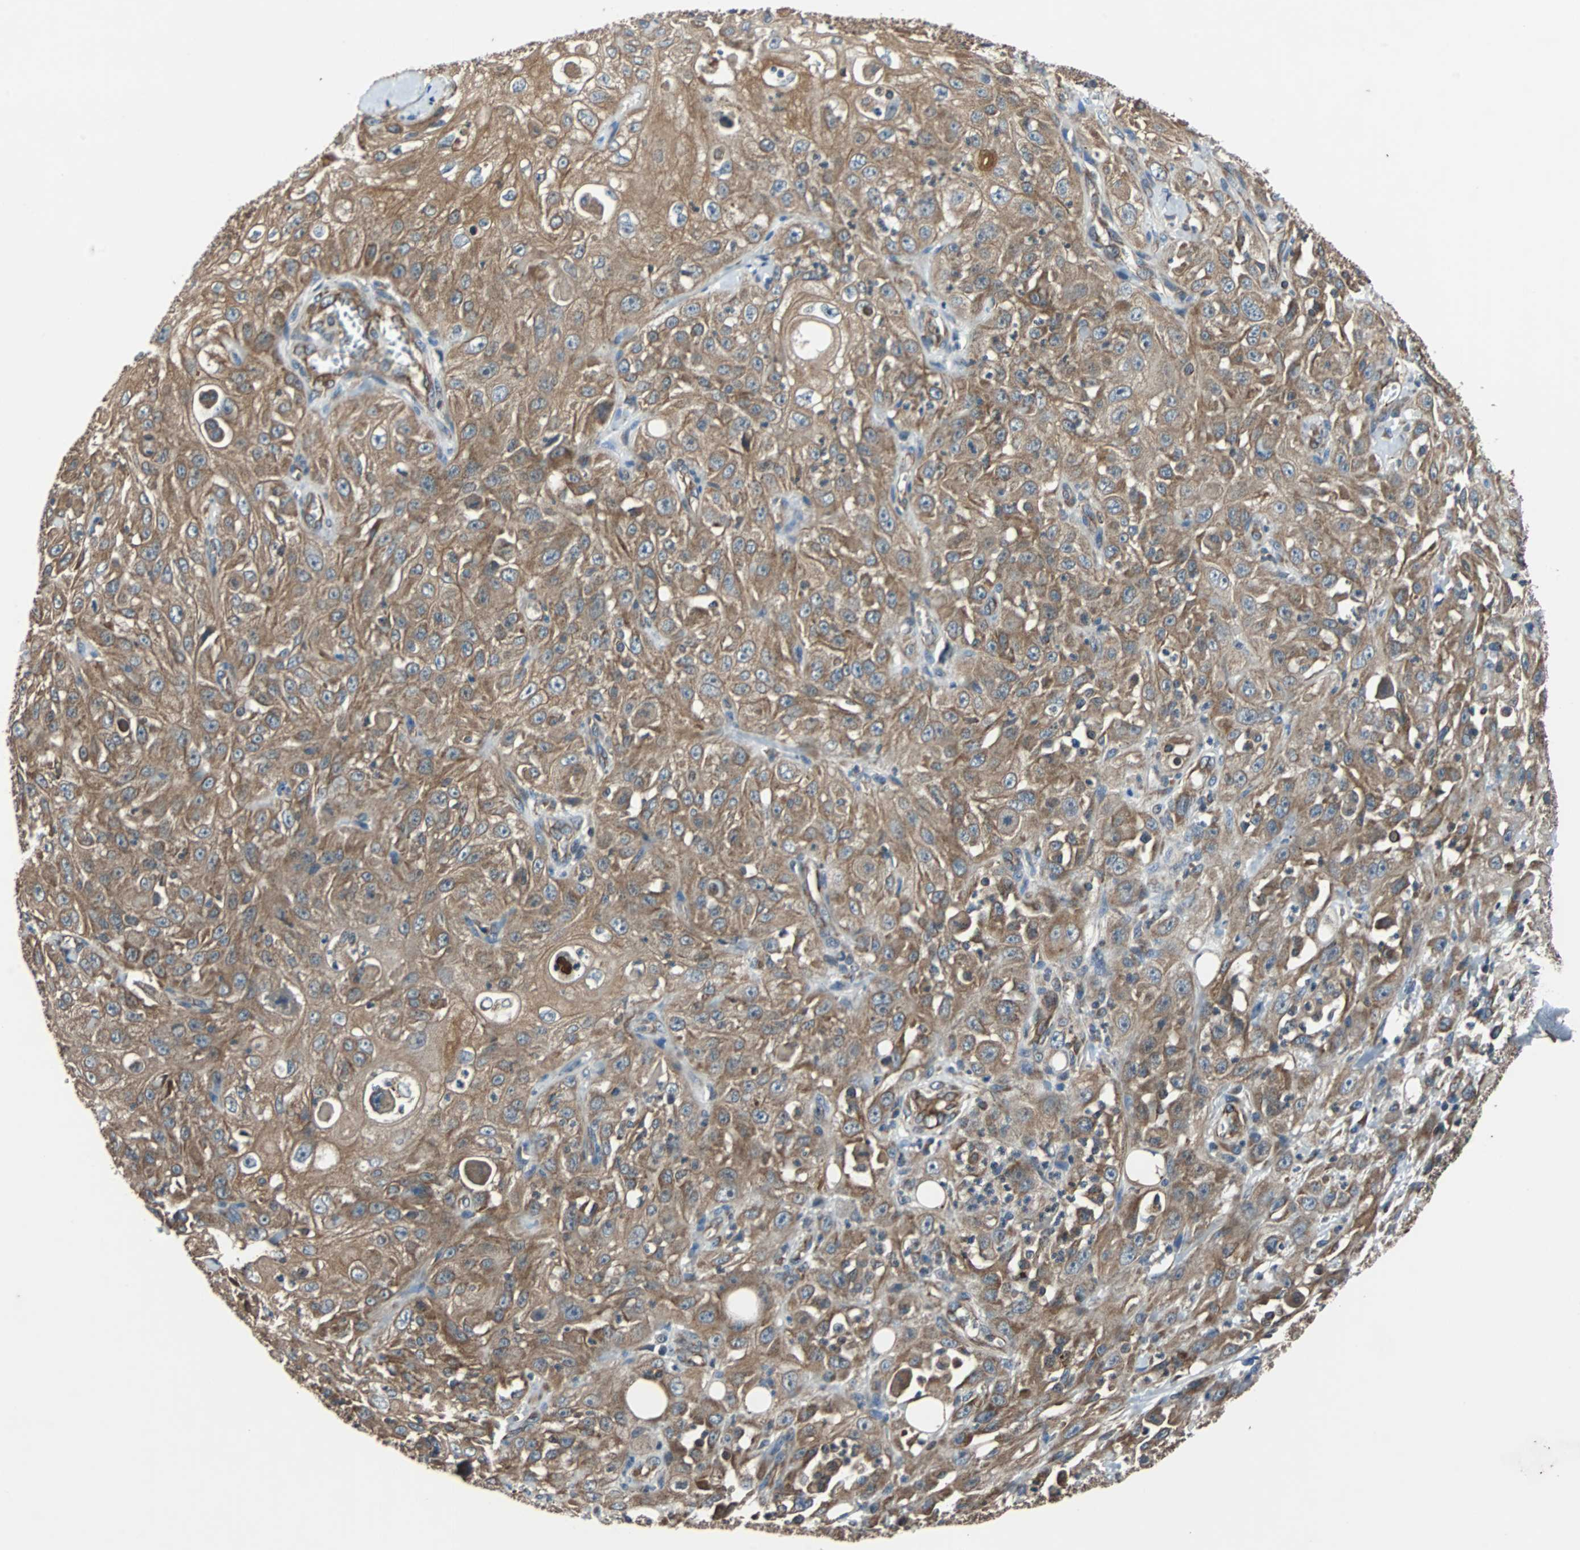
{"staining": {"intensity": "moderate", "quantity": ">75%", "location": "cytoplasmic/membranous"}, "tissue": "skin cancer", "cell_type": "Tumor cells", "image_type": "cancer", "snomed": [{"axis": "morphology", "description": "Squamous cell carcinoma, NOS"}, {"axis": "morphology", "description": "Squamous cell carcinoma, metastatic, NOS"}, {"axis": "topography", "description": "Skin"}, {"axis": "topography", "description": "Lymph node"}], "caption": "This is a histology image of IHC staining of metastatic squamous cell carcinoma (skin), which shows moderate expression in the cytoplasmic/membranous of tumor cells.", "gene": "ACTR3", "patient": {"sex": "male", "age": 75}}